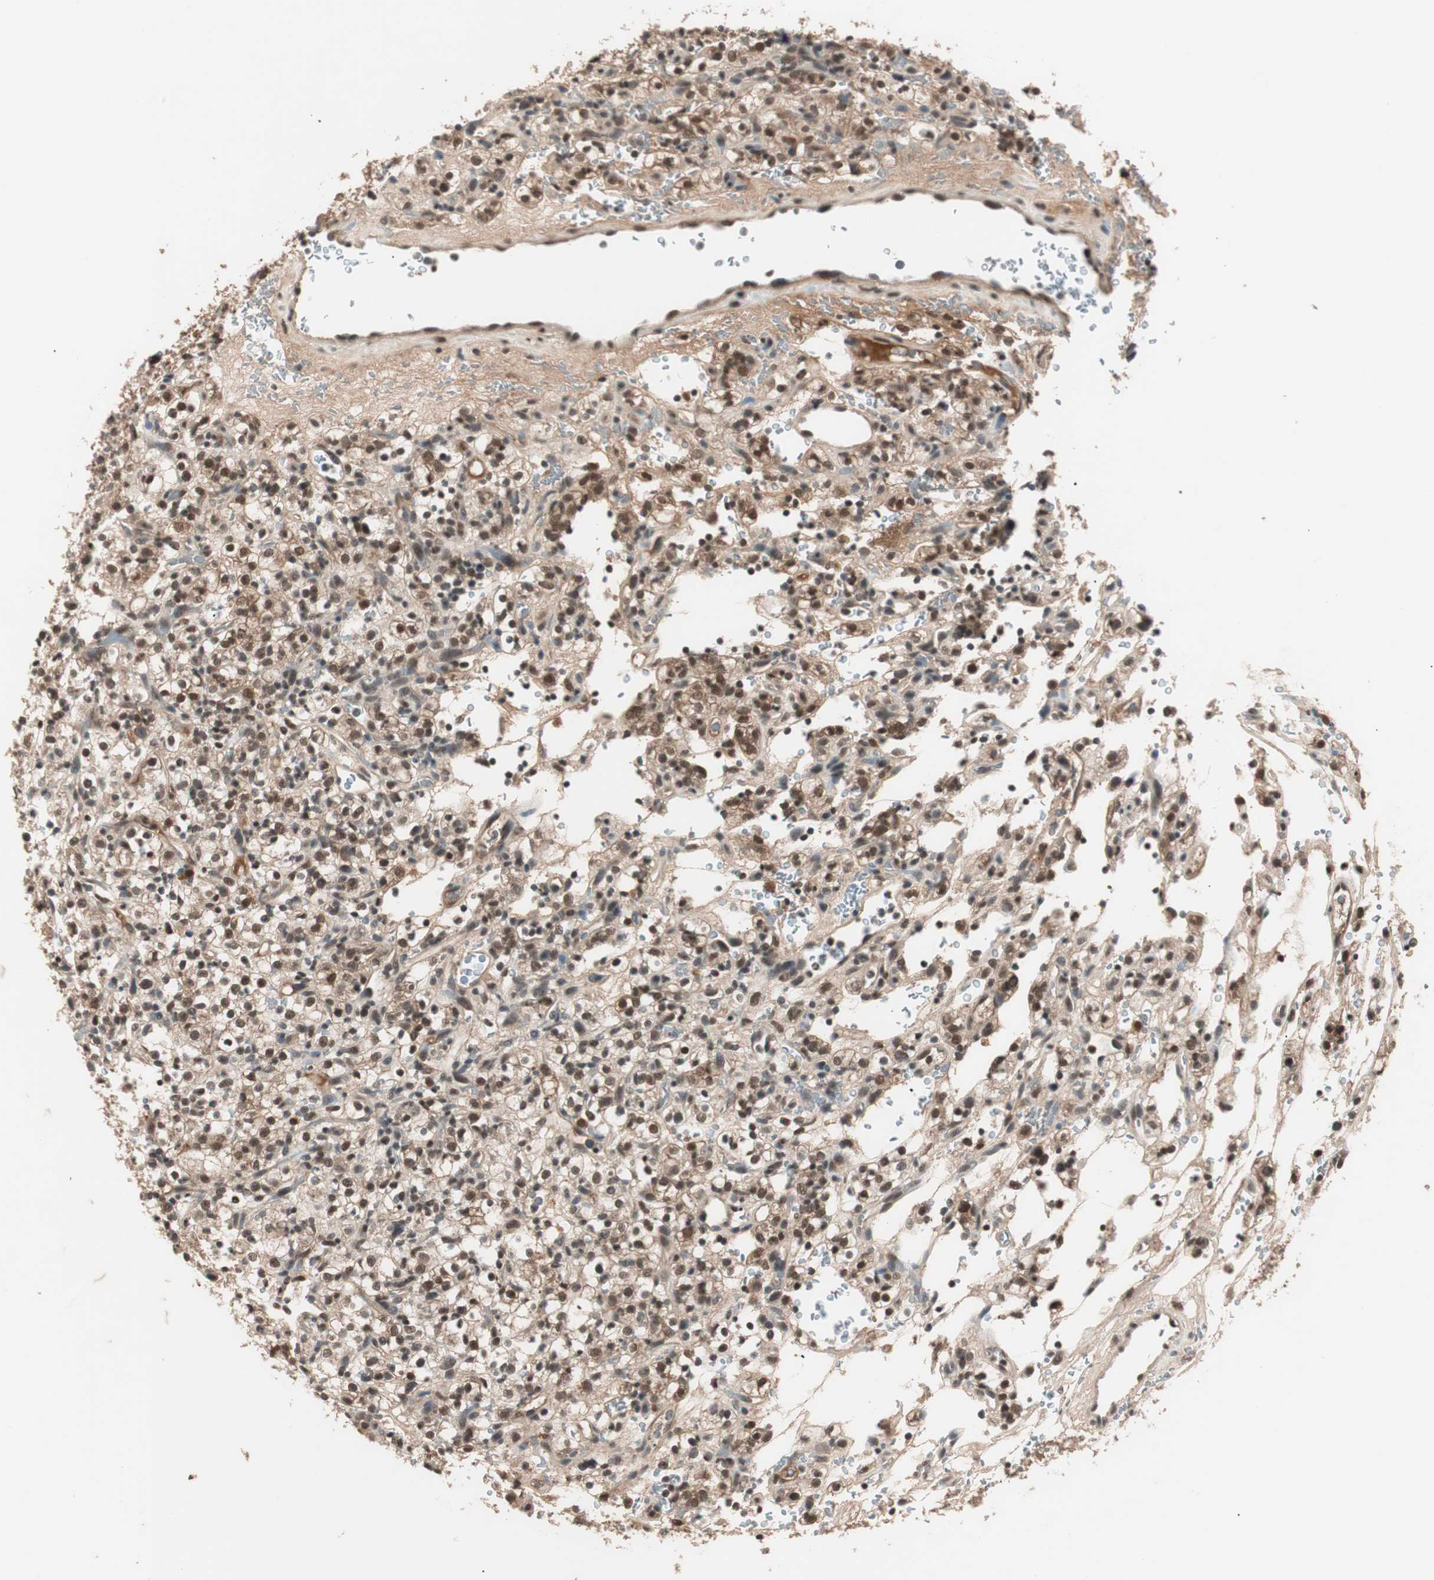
{"staining": {"intensity": "moderate", "quantity": ">75%", "location": "cytoplasmic/membranous,nuclear"}, "tissue": "renal cancer", "cell_type": "Tumor cells", "image_type": "cancer", "snomed": [{"axis": "morphology", "description": "Normal tissue, NOS"}, {"axis": "morphology", "description": "Adenocarcinoma, NOS"}, {"axis": "topography", "description": "Kidney"}], "caption": "An immunohistochemistry photomicrograph of neoplastic tissue is shown. Protein staining in brown shows moderate cytoplasmic/membranous and nuclear positivity in renal cancer within tumor cells.", "gene": "NFRKB", "patient": {"sex": "female", "age": 72}}